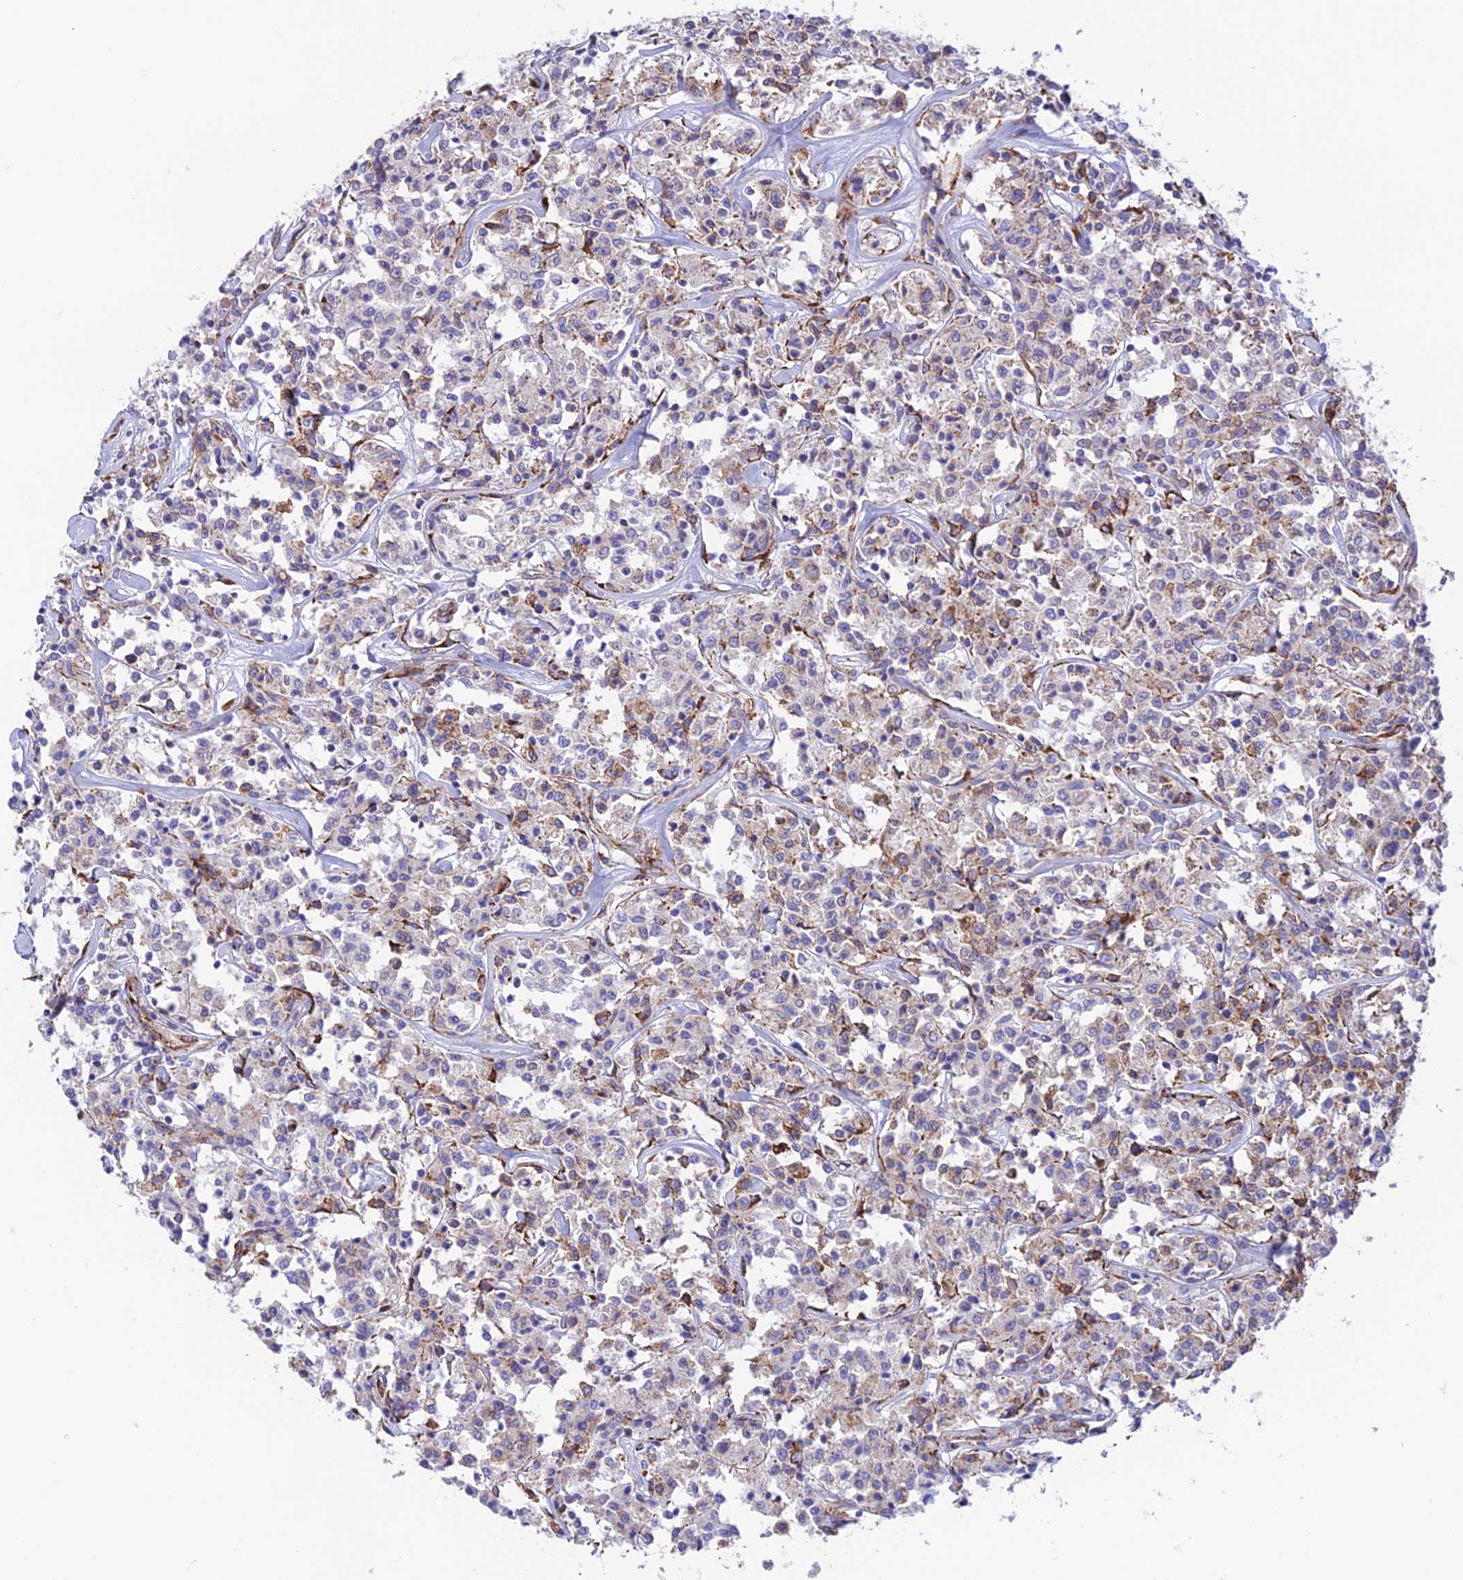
{"staining": {"intensity": "moderate", "quantity": "<25%", "location": "cytoplasmic/membranous"}, "tissue": "lymphoma", "cell_type": "Tumor cells", "image_type": "cancer", "snomed": [{"axis": "morphology", "description": "Malignant lymphoma, non-Hodgkin's type, Low grade"}, {"axis": "topography", "description": "Small intestine"}], "caption": "Protein staining of lymphoma tissue exhibits moderate cytoplasmic/membranous staining in about <25% of tumor cells.", "gene": "TUBGCP6", "patient": {"sex": "female", "age": 59}}